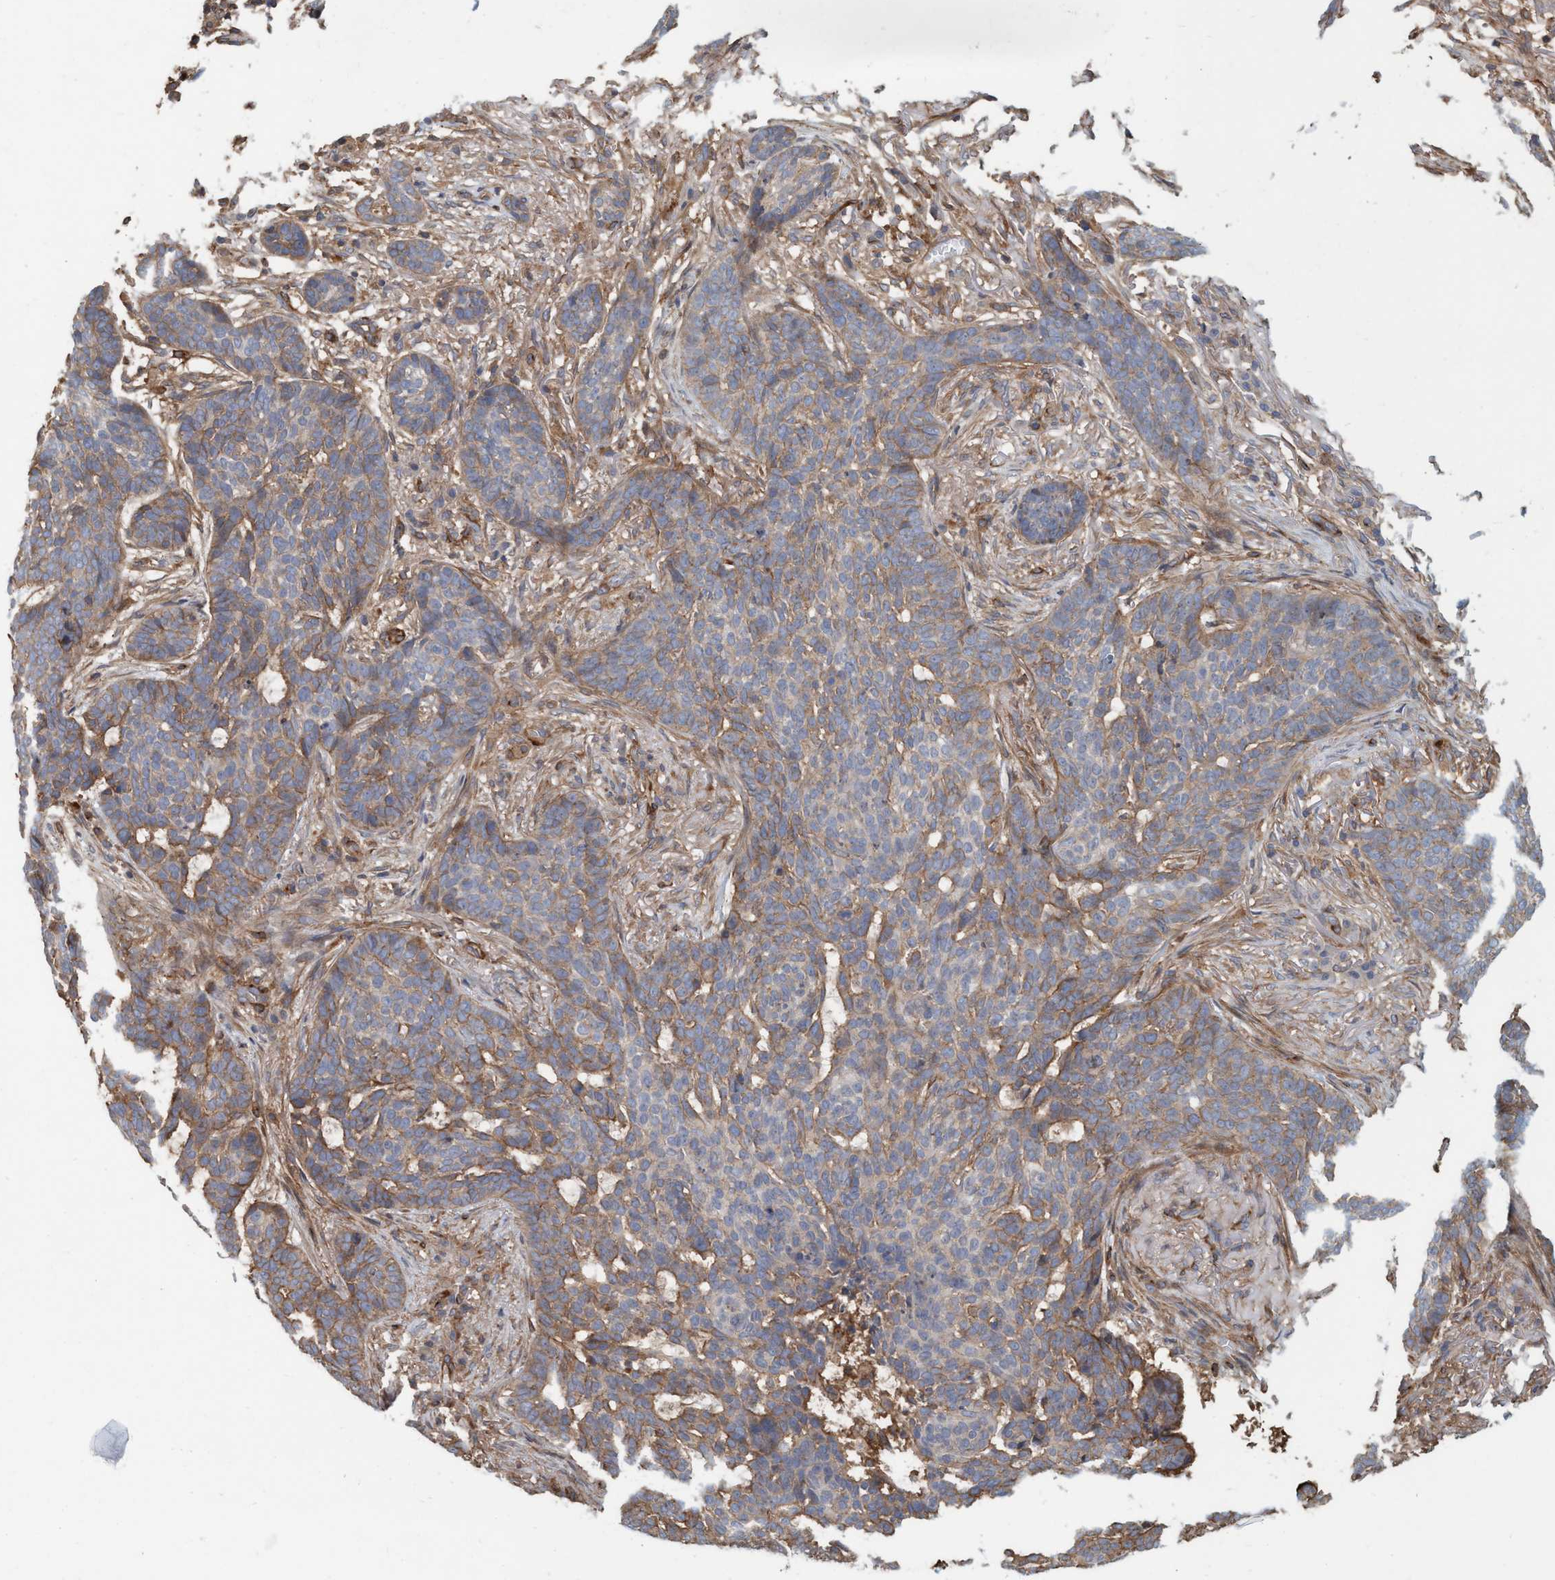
{"staining": {"intensity": "moderate", "quantity": "25%-75%", "location": "cytoplasmic/membranous"}, "tissue": "skin cancer", "cell_type": "Tumor cells", "image_type": "cancer", "snomed": [{"axis": "morphology", "description": "Basal cell carcinoma"}, {"axis": "topography", "description": "Skin"}], "caption": "Brown immunohistochemical staining in human skin cancer (basal cell carcinoma) exhibits moderate cytoplasmic/membranous staining in approximately 25%-75% of tumor cells.", "gene": "SPECC1", "patient": {"sex": "male", "age": 85}}